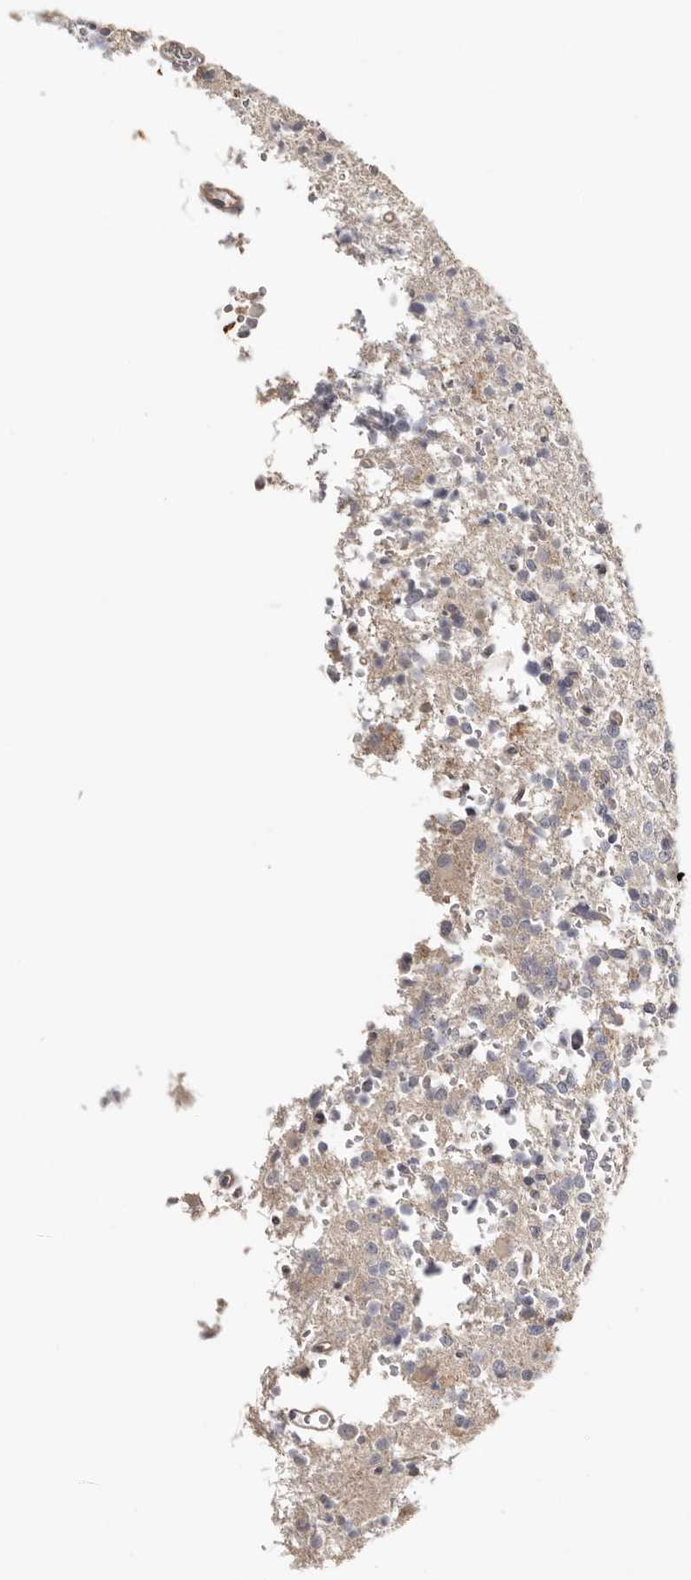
{"staining": {"intensity": "negative", "quantity": "none", "location": "none"}, "tissue": "glioma", "cell_type": "Tumor cells", "image_type": "cancer", "snomed": [{"axis": "morphology", "description": "Glioma, malignant, High grade"}, {"axis": "topography", "description": "Brain"}], "caption": "IHC image of malignant high-grade glioma stained for a protein (brown), which demonstrates no staining in tumor cells.", "gene": "S100A14", "patient": {"sex": "female", "age": 62}}